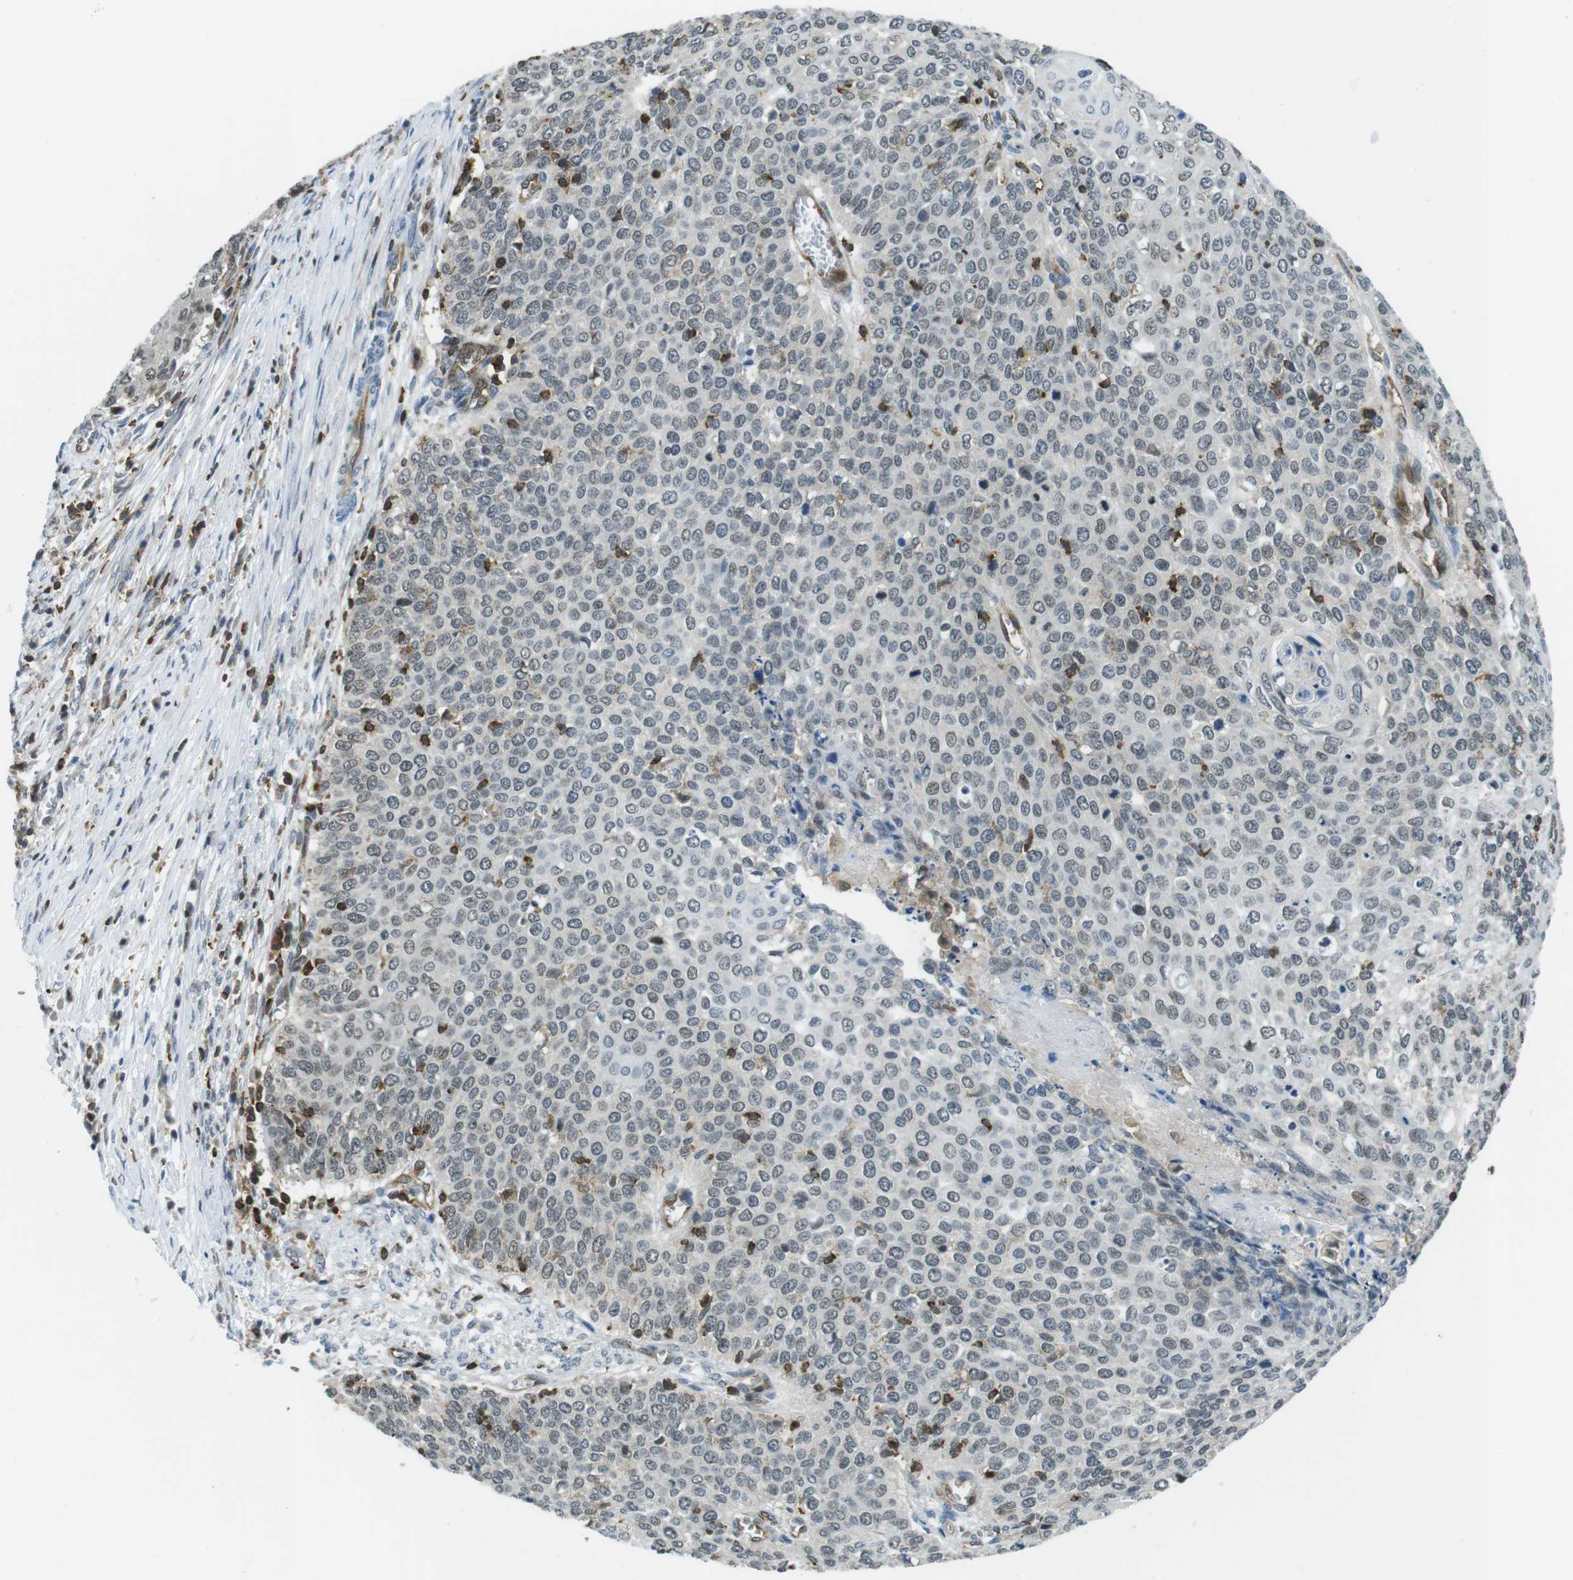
{"staining": {"intensity": "weak", "quantity": "<25%", "location": "nuclear"}, "tissue": "cervical cancer", "cell_type": "Tumor cells", "image_type": "cancer", "snomed": [{"axis": "morphology", "description": "Squamous cell carcinoma, NOS"}, {"axis": "topography", "description": "Cervix"}], "caption": "Immunohistochemistry histopathology image of human cervical squamous cell carcinoma stained for a protein (brown), which reveals no staining in tumor cells.", "gene": "STK10", "patient": {"sex": "female", "age": 39}}